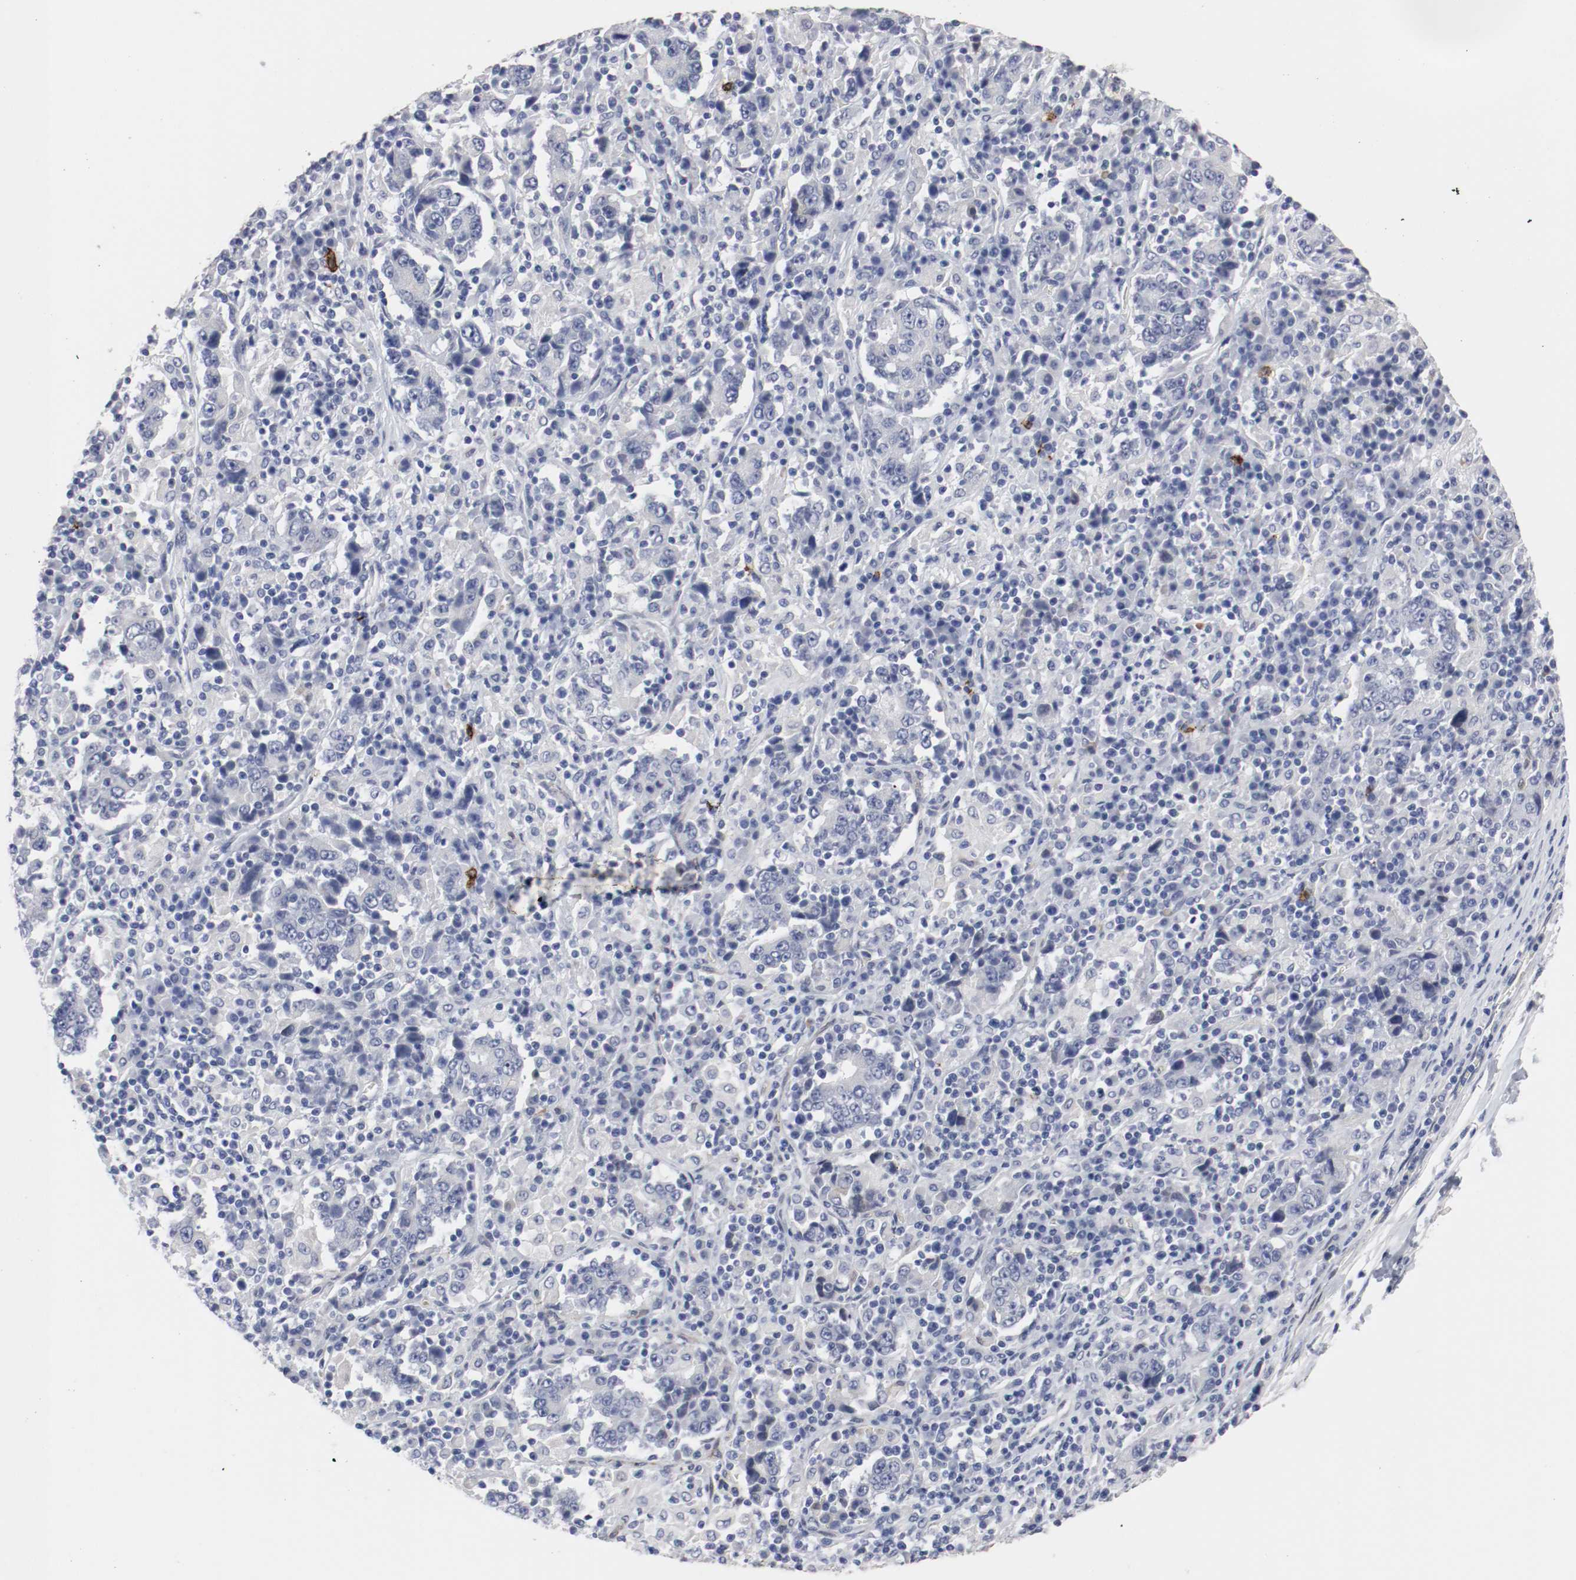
{"staining": {"intensity": "negative", "quantity": "none", "location": "none"}, "tissue": "stomach cancer", "cell_type": "Tumor cells", "image_type": "cancer", "snomed": [{"axis": "morphology", "description": "Normal tissue, NOS"}, {"axis": "morphology", "description": "Adenocarcinoma, NOS"}, {"axis": "topography", "description": "Stomach, upper"}, {"axis": "topography", "description": "Stomach"}], "caption": "Immunohistochemistry image of stomach cancer stained for a protein (brown), which displays no positivity in tumor cells.", "gene": "KIT", "patient": {"sex": "male", "age": 59}}